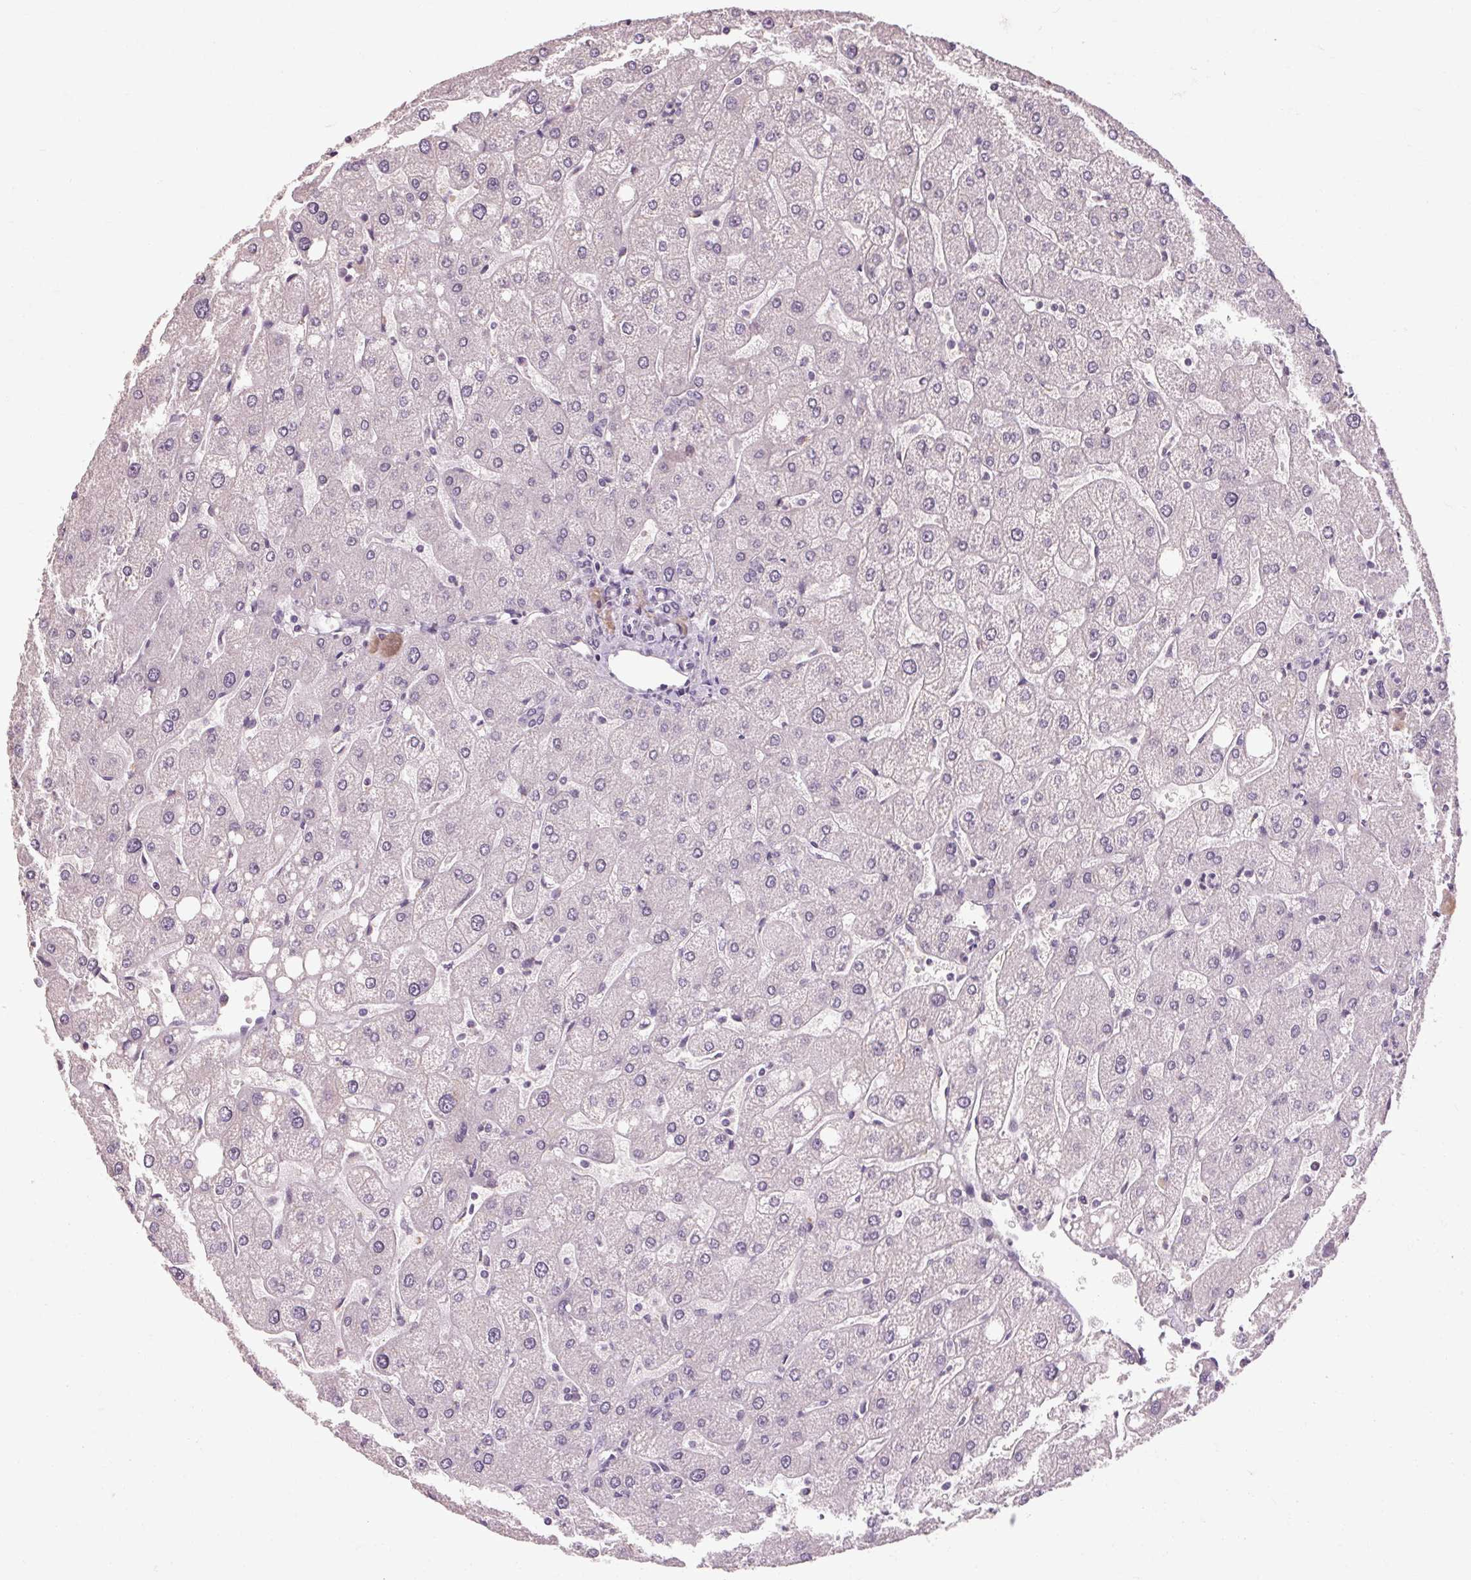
{"staining": {"intensity": "negative", "quantity": "none", "location": "none"}, "tissue": "liver", "cell_type": "Cholangiocytes", "image_type": "normal", "snomed": [{"axis": "morphology", "description": "Normal tissue, NOS"}, {"axis": "topography", "description": "Liver"}], "caption": "An immunohistochemistry image of unremarkable liver is shown. There is no staining in cholangiocytes of liver.", "gene": "POMC", "patient": {"sex": "male", "age": 67}}